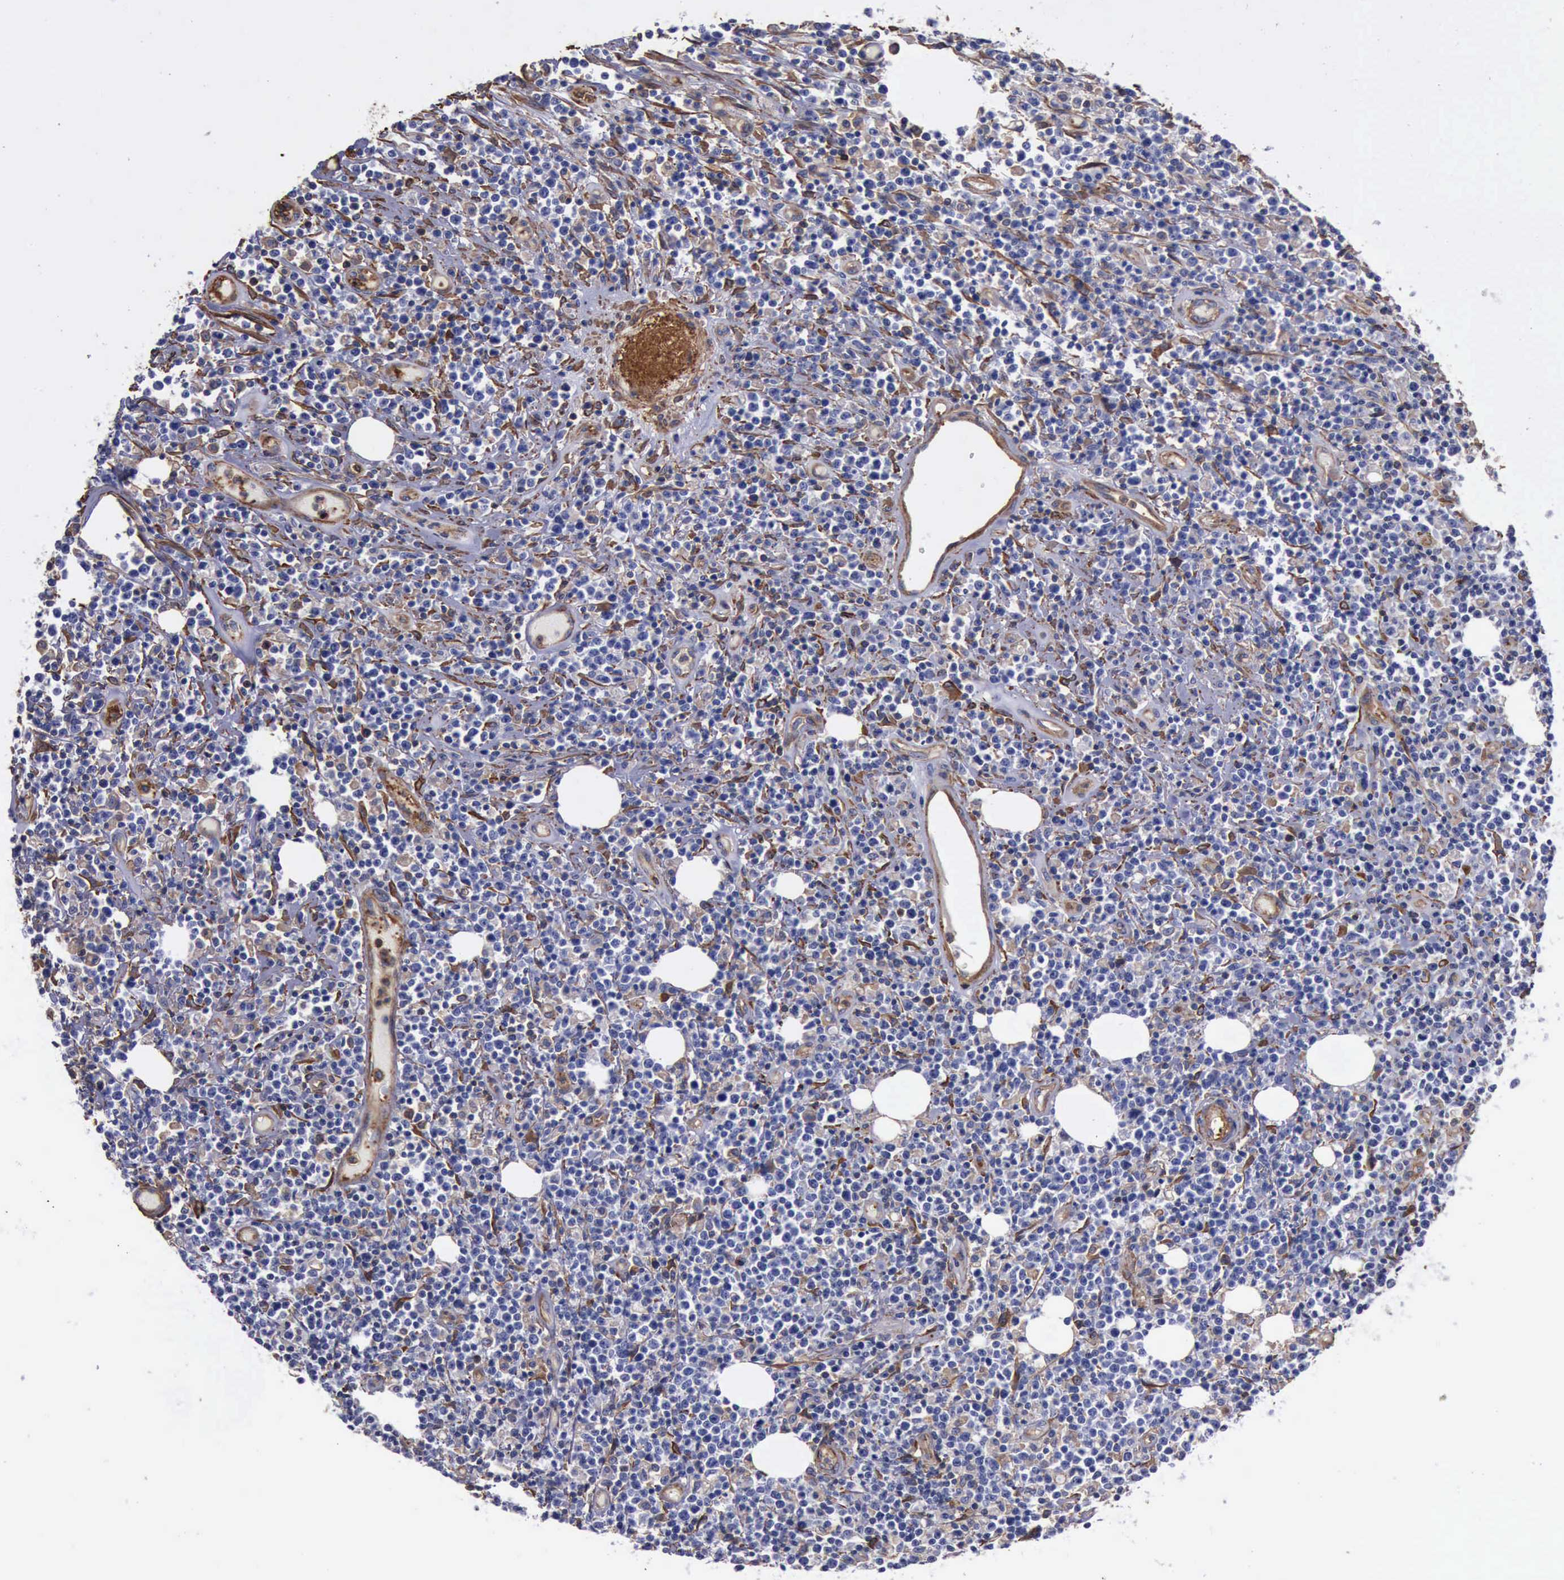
{"staining": {"intensity": "strong", "quantity": "25%-75%", "location": "cytoplasmic/membranous"}, "tissue": "lymphoma", "cell_type": "Tumor cells", "image_type": "cancer", "snomed": [{"axis": "morphology", "description": "Malignant lymphoma, non-Hodgkin's type, High grade"}, {"axis": "topography", "description": "Colon"}], "caption": "This histopathology image shows high-grade malignant lymphoma, non-Hodgkin's type stained with IHC to label a protein in brown. The cytoplasmic/membranous of tumor cells show strong positivity for the protein. Nuclei are counter-stained blue.", "gene": "FLNA", "patient": {"sex": "male", "age": 82}}